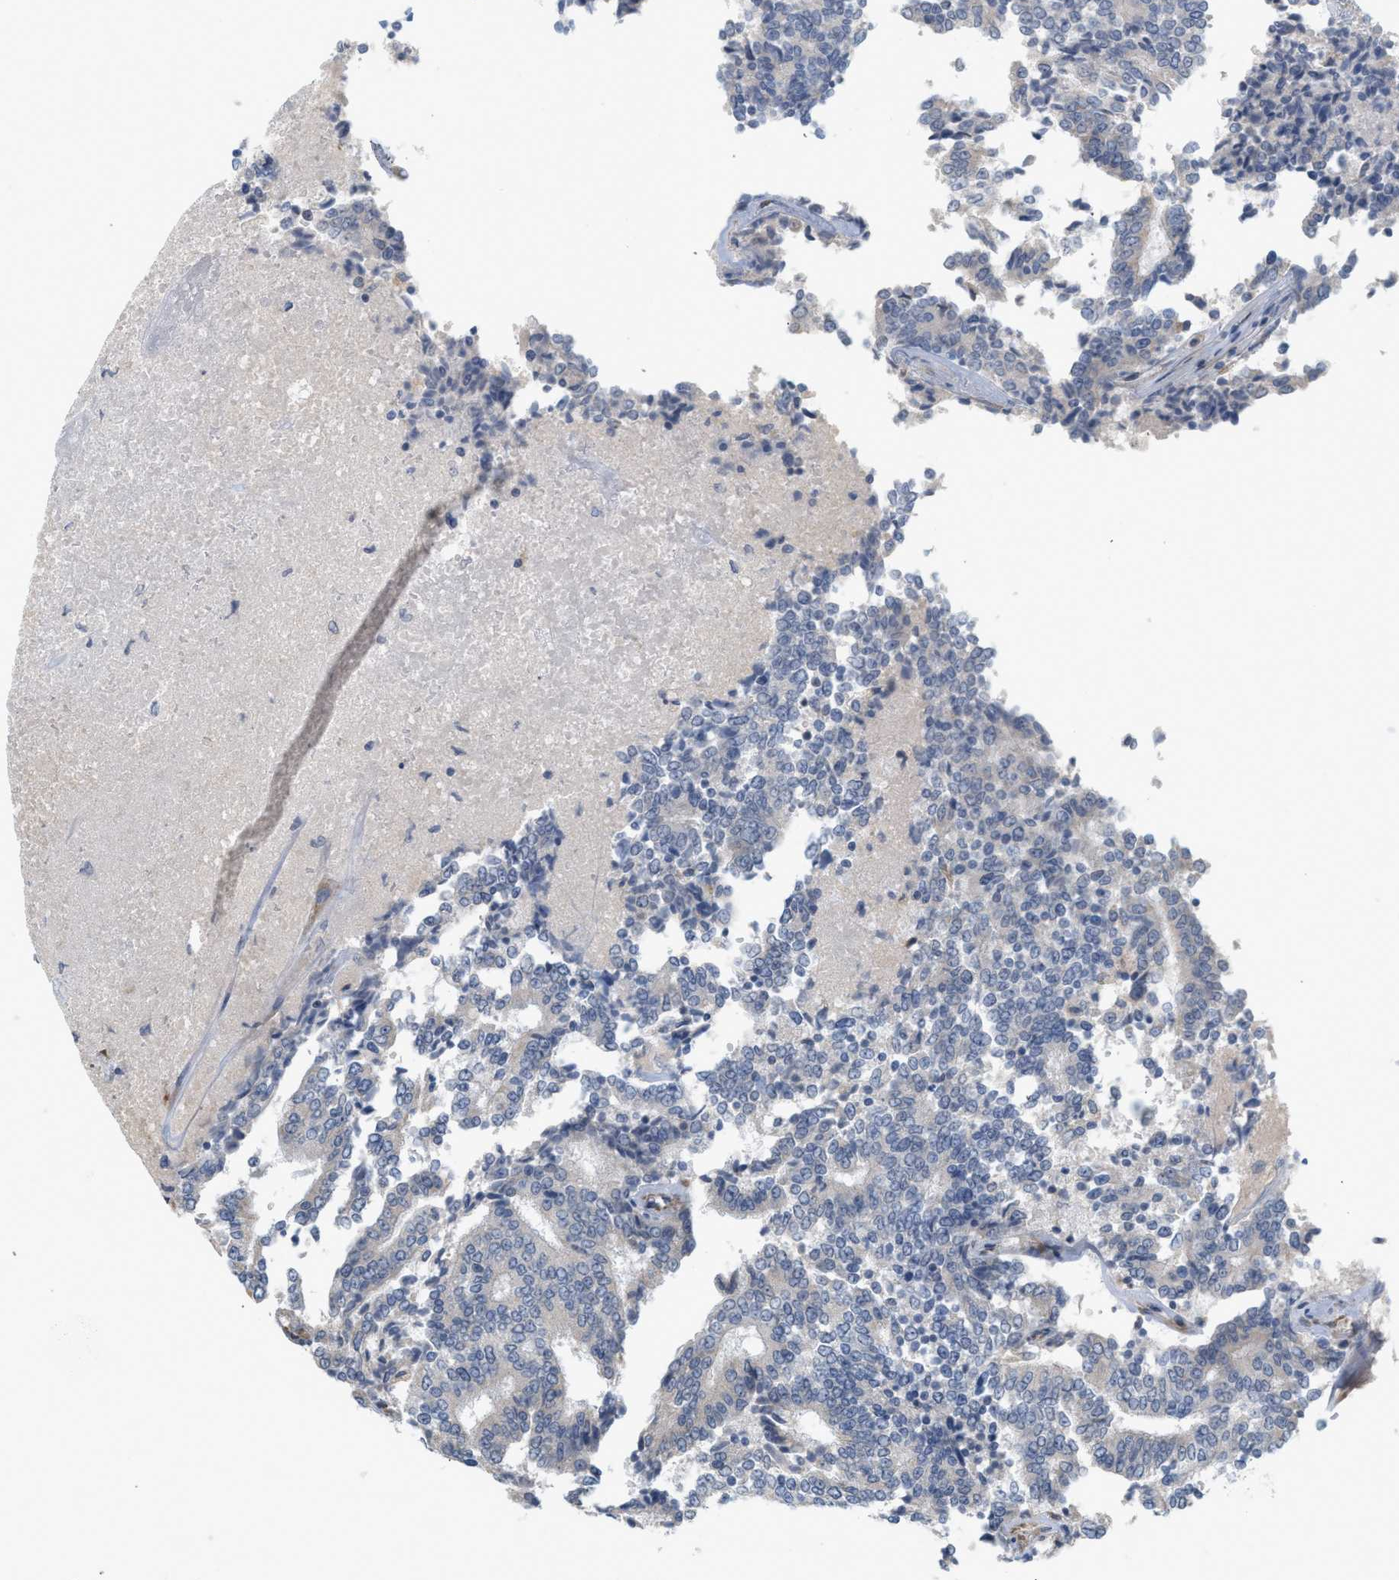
{"staining": {"intensity": "negative", "quantity": "none", "location": "none"}, "tissue": "prostate cancer", "cell_type": "Tumor cells", "image_type": "cancer", "snomed": [{"axis": "morphology", "description": "Normal tissue, NOS"}, {"axis": "morphology", "description": "Adenocarcinoma, High grade"}, {"axis": "topography", "description": "Prostate"}, {"axis": "topography", "description": "Seminal veicle"}], "caption": "IHC micrograph of prostate cancer stained for a protein (brown), which exhibits no staining in tumor cells.", "gene": "SVOP", "patient": {"sex": "male", "age": 55}}